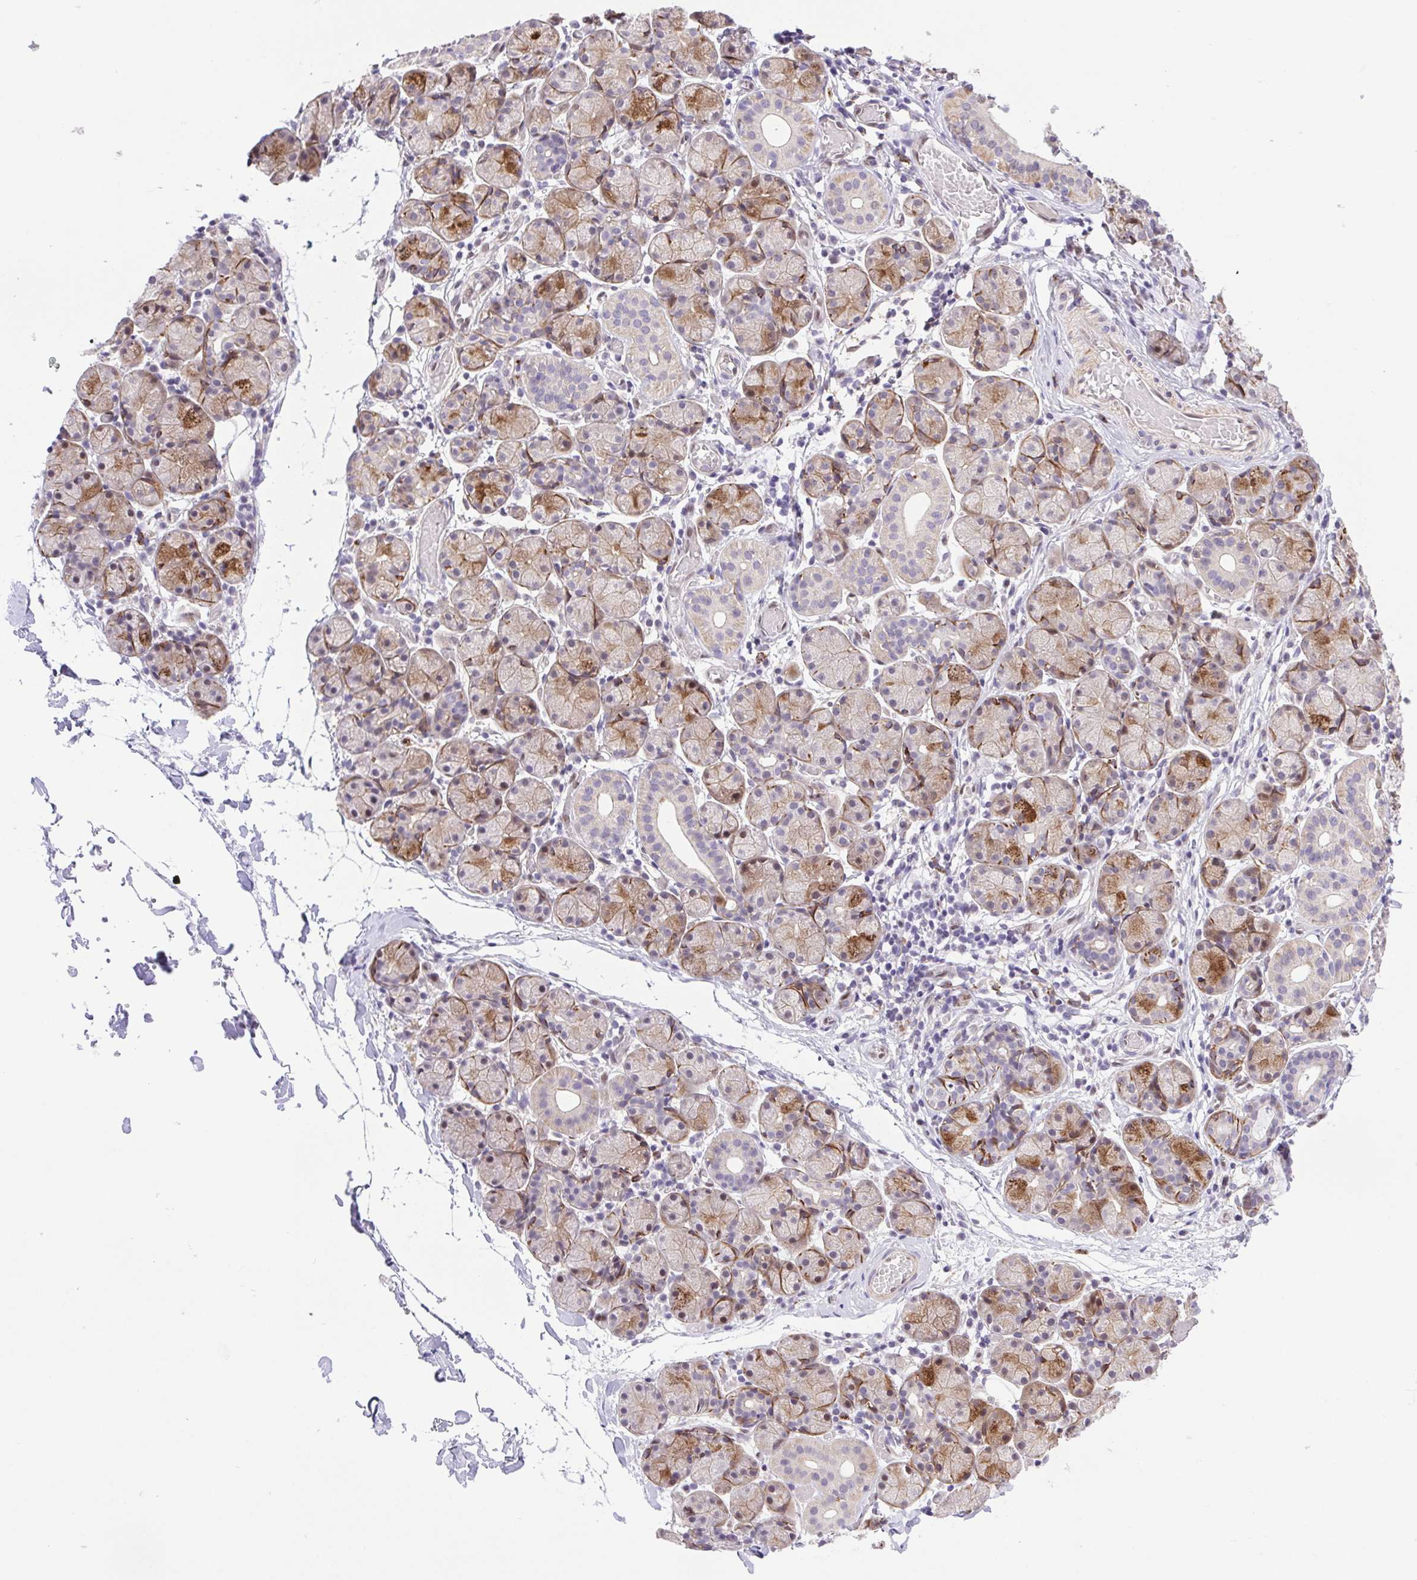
{"staining": {"intensity": "moderate", "quantity": "25%-75%", "location": "cytoplasmic/membranous"}, "tissue": "salivary gland", "cell_type": "Glandular cells", "image_type": "normal", "snomed": [{"axis": "morphology", "description": "Normal tissue, NOS"}, {"axis": "topography", "description": "Salivary gland"}], "caption": "Salivary gland stained with immunohistochemistry (IHC) shows moderate cytoplasmic/membranous expression in about 25%-75% of glandular cells. Nuclei are stained in blue.", "gene": "ERG", "patient": {"sex": "female", "age": 24}}